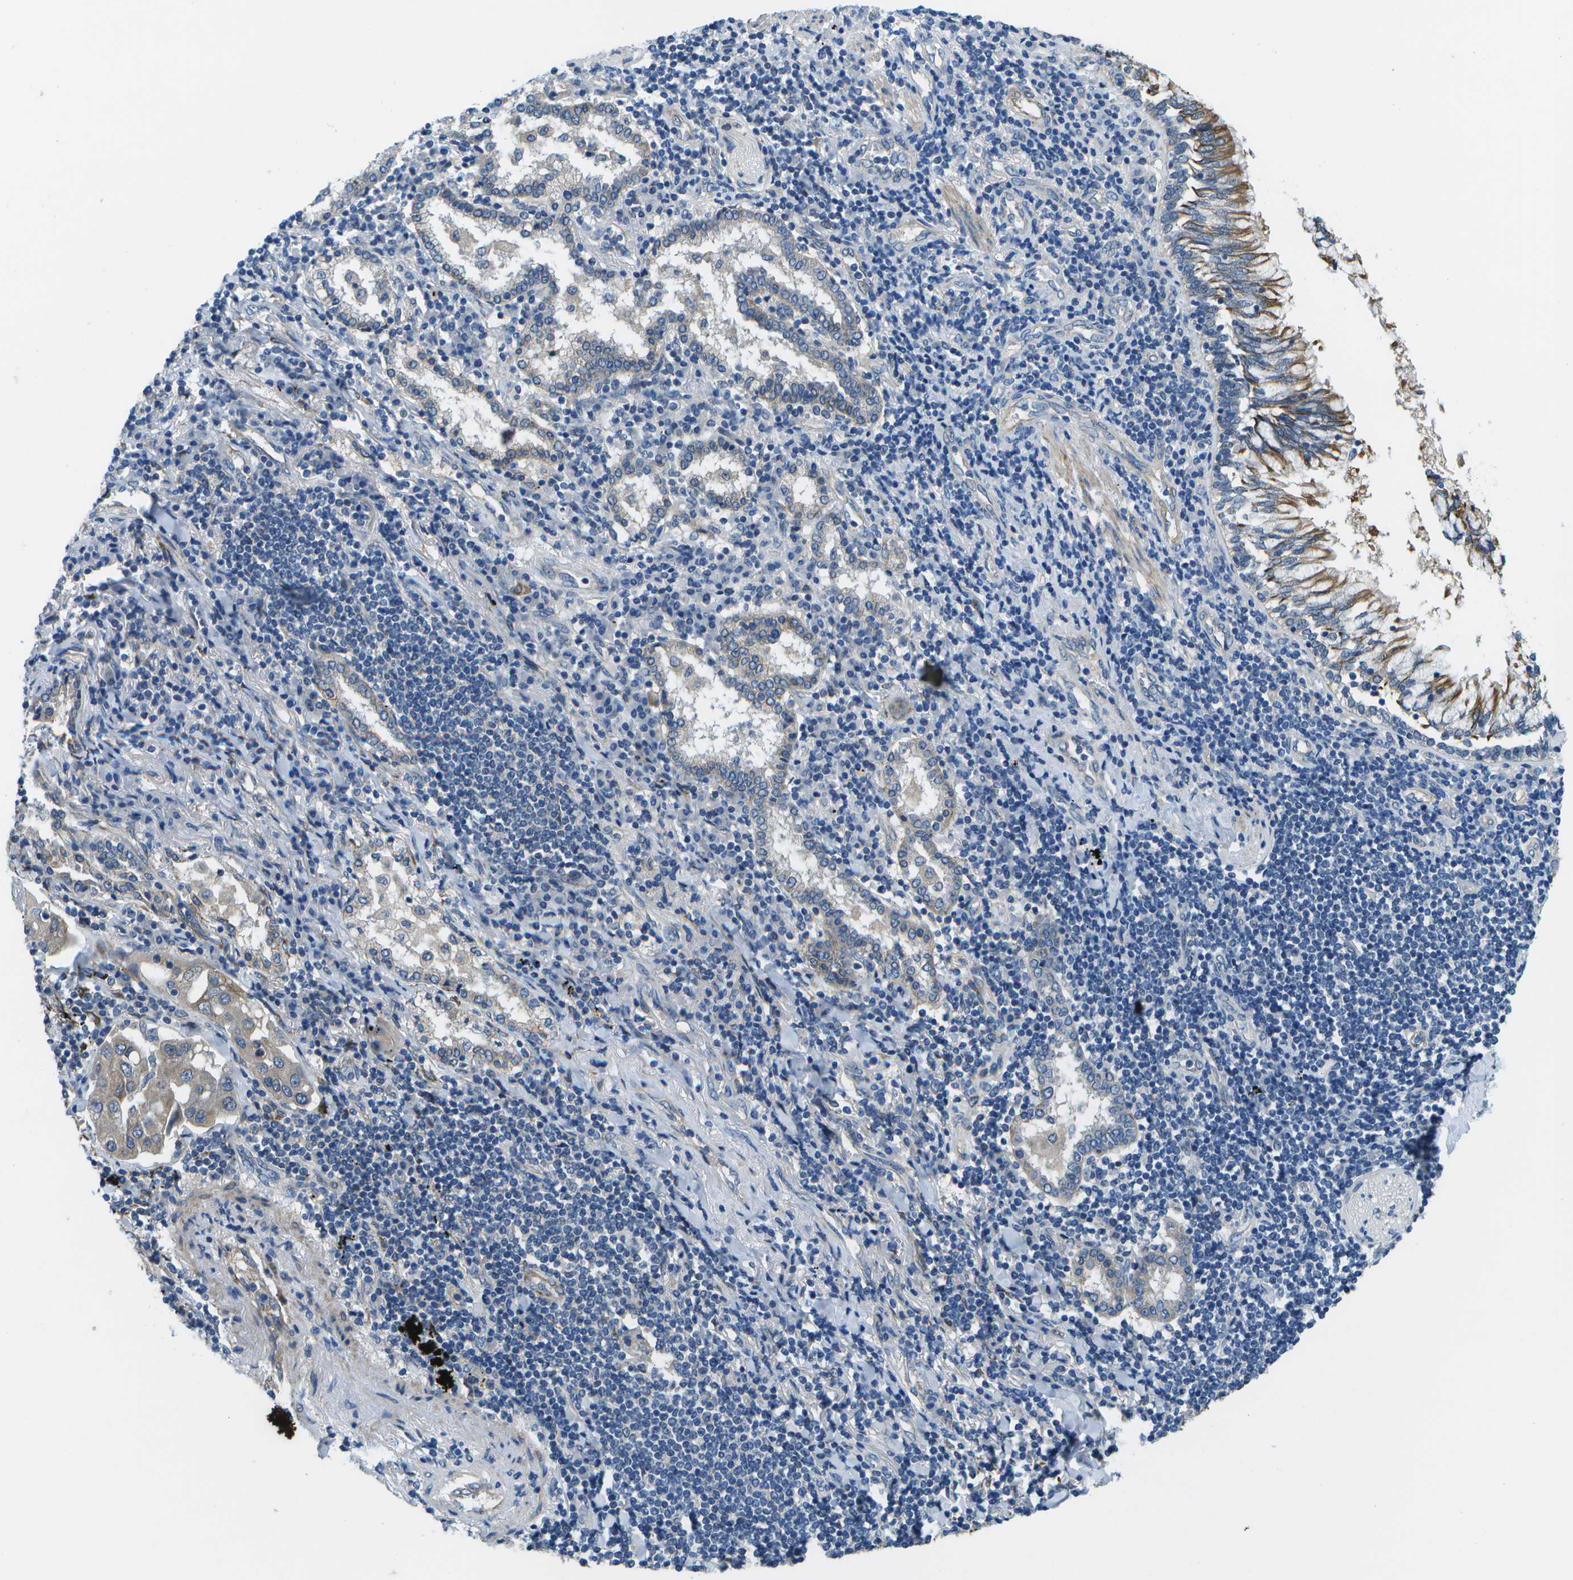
{"staining": {"intensity": "weak", "quantity": "<25%", "location": "cytoplasmic/membranous"}, "tissue": "lung cancer", "cell_type": "Tumor cells", "image_type": "cancer", "snomed": [{"axis": "morphology", "description": "Adenocarcinoma, NOS"}, {"axis": "topography", "description": "Lung"}], "caption": "Immunohistochemical staining of lung cancer reveals no significant positivity in tumor cells. (DAB (3,3'-diaminobenzidine) IHC, high magnification).", "gene": "P3H1", "patient": {"sex": "female", "age": 65}}